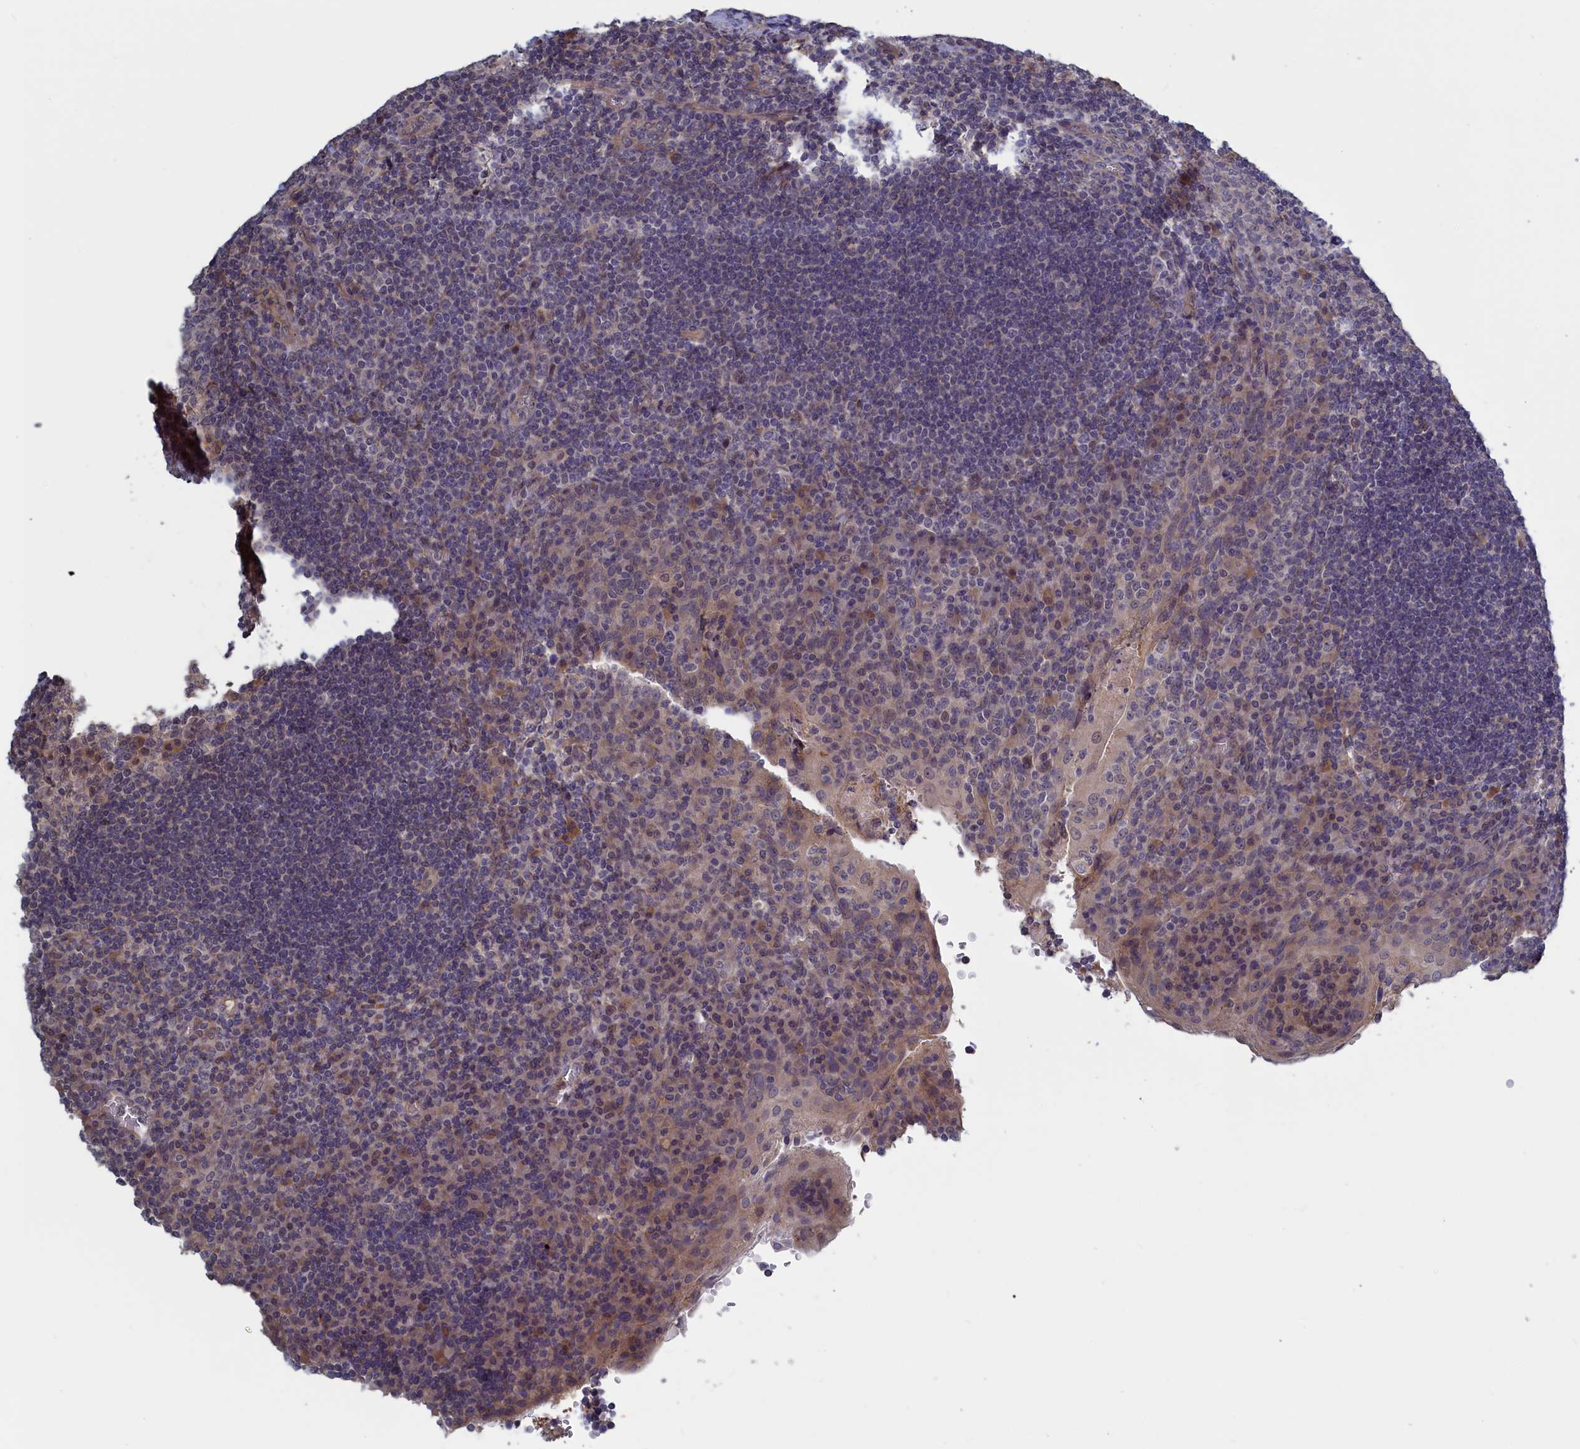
{"staining": {"intensity": "negative", "quantity": "none", "location": "none"}, "tissue": "tonsil", "cell_type": "Germinal center cells", "image_type": "normal", "snomed": [{"axis": "morphology", "description": "Normal tissue, NOS"}, {"axis": "topography", "description": "Tonsil"}], "caption": "DAB (3,3'-diaminobenzidine) immunohistochemical staining of benign tonsil exhibits no significant staining in germinal center cells. (DAB (3,3'-diaminobenzidine) IHC visualized using brightfield microscopy, high magnification).", "gene": "PLP2", "patient": {"sex": "male", "age": 17}}